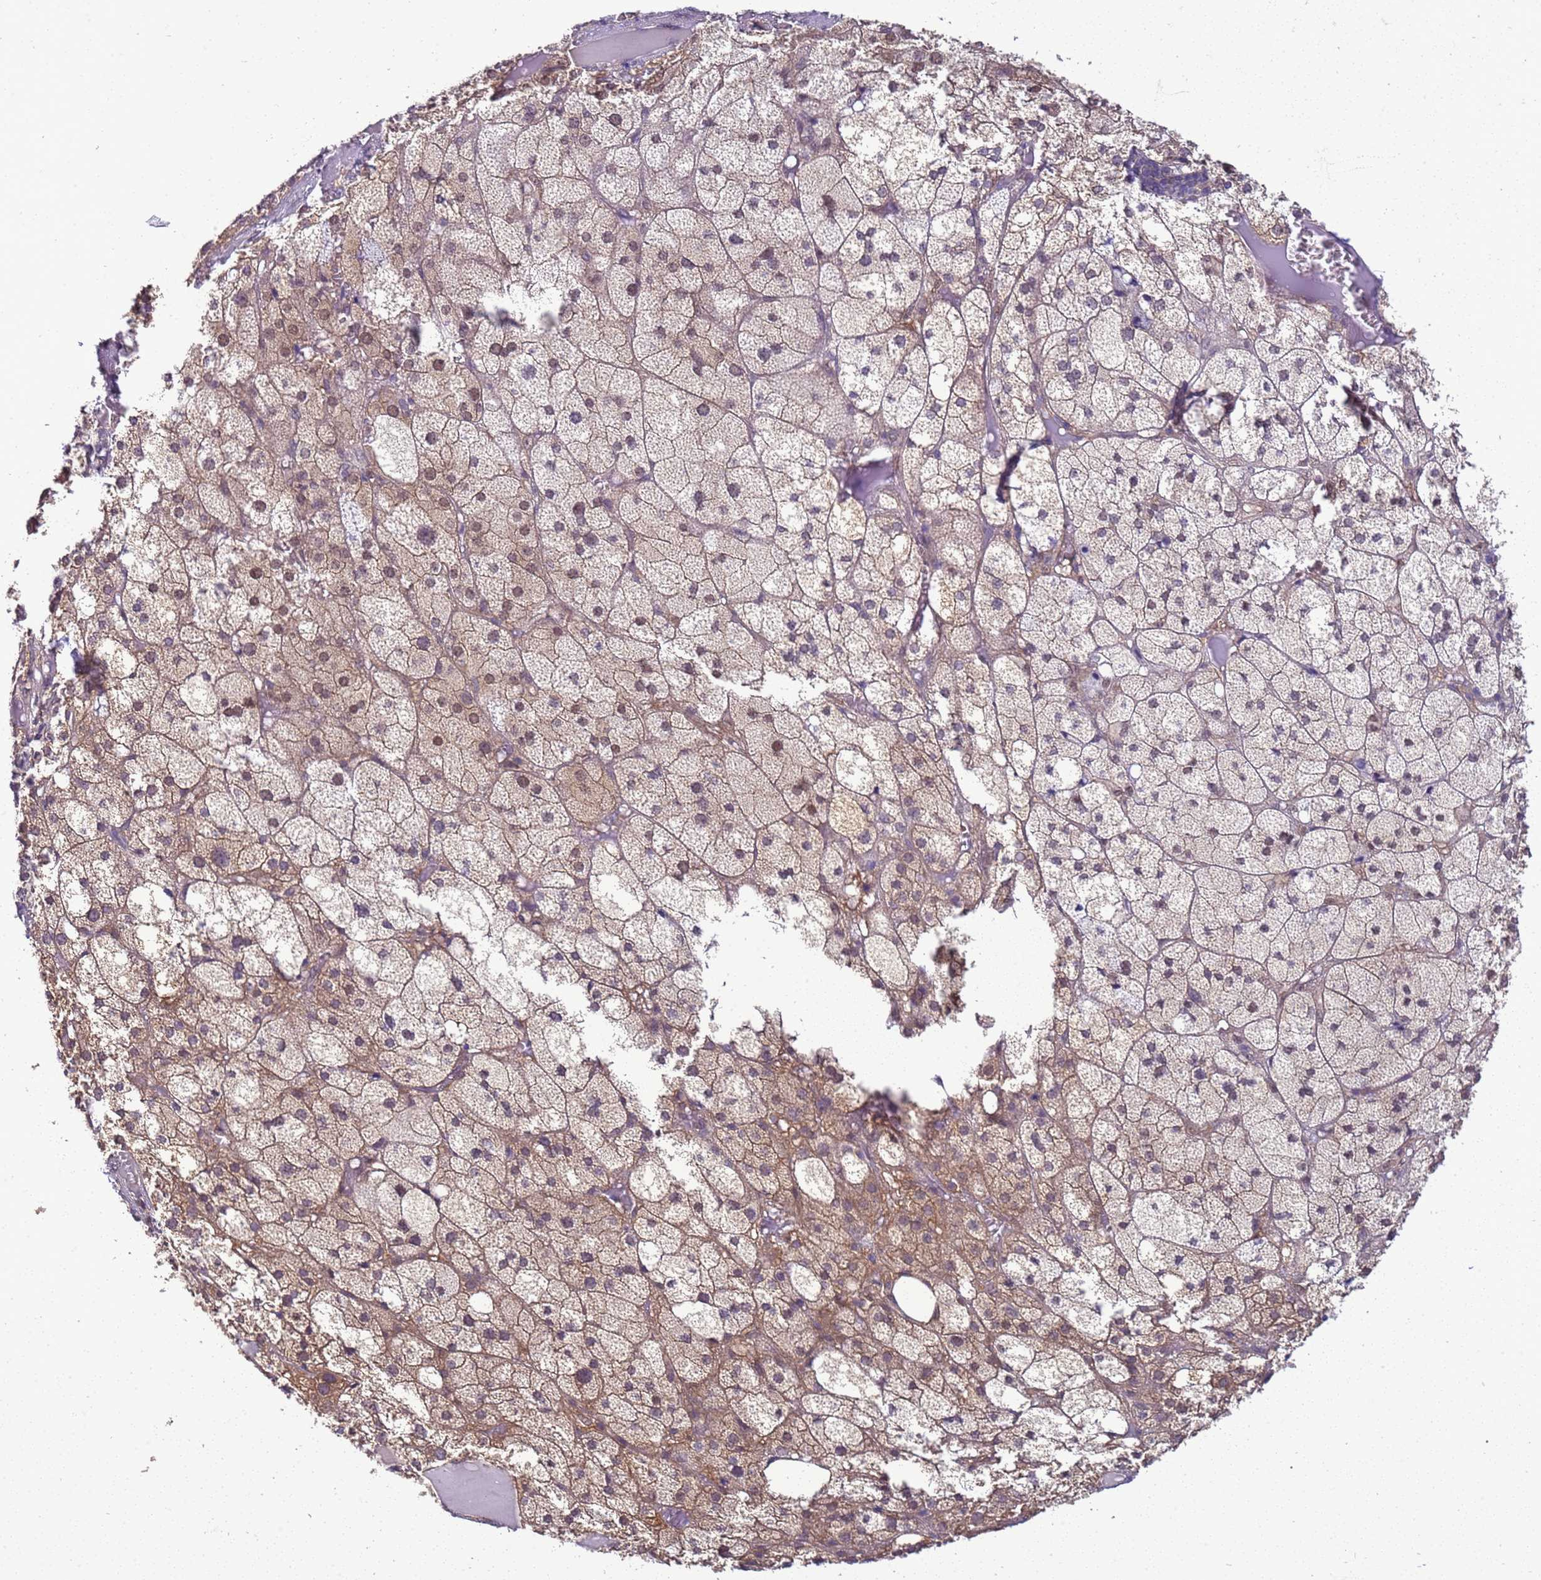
{"staining": {"intensity": "moderate", "quantity": "25%-75%", "location": "cytoplasmic/membranous"}, "tissue": "adrenal gland", "cell_type": "Glandular cells", "image_type": "normal", "snomed": [{"axis": "morphology", "description": "Normal tissue, NOS"}, {"axis": "topography", "description": "Adrenal gland"}], "caption": "Immunohistochemical staining of benign adrenal gland demonstrates 25%-75% levels of moderate cytoplasmic/membranous protein staining in approximately 25%-75% of glandular cells. (brown staining indicates protein expression, while blue staining denotes nuclei).", "gene": "DDI2", "patient": {"sex": "female", "age": 61}}